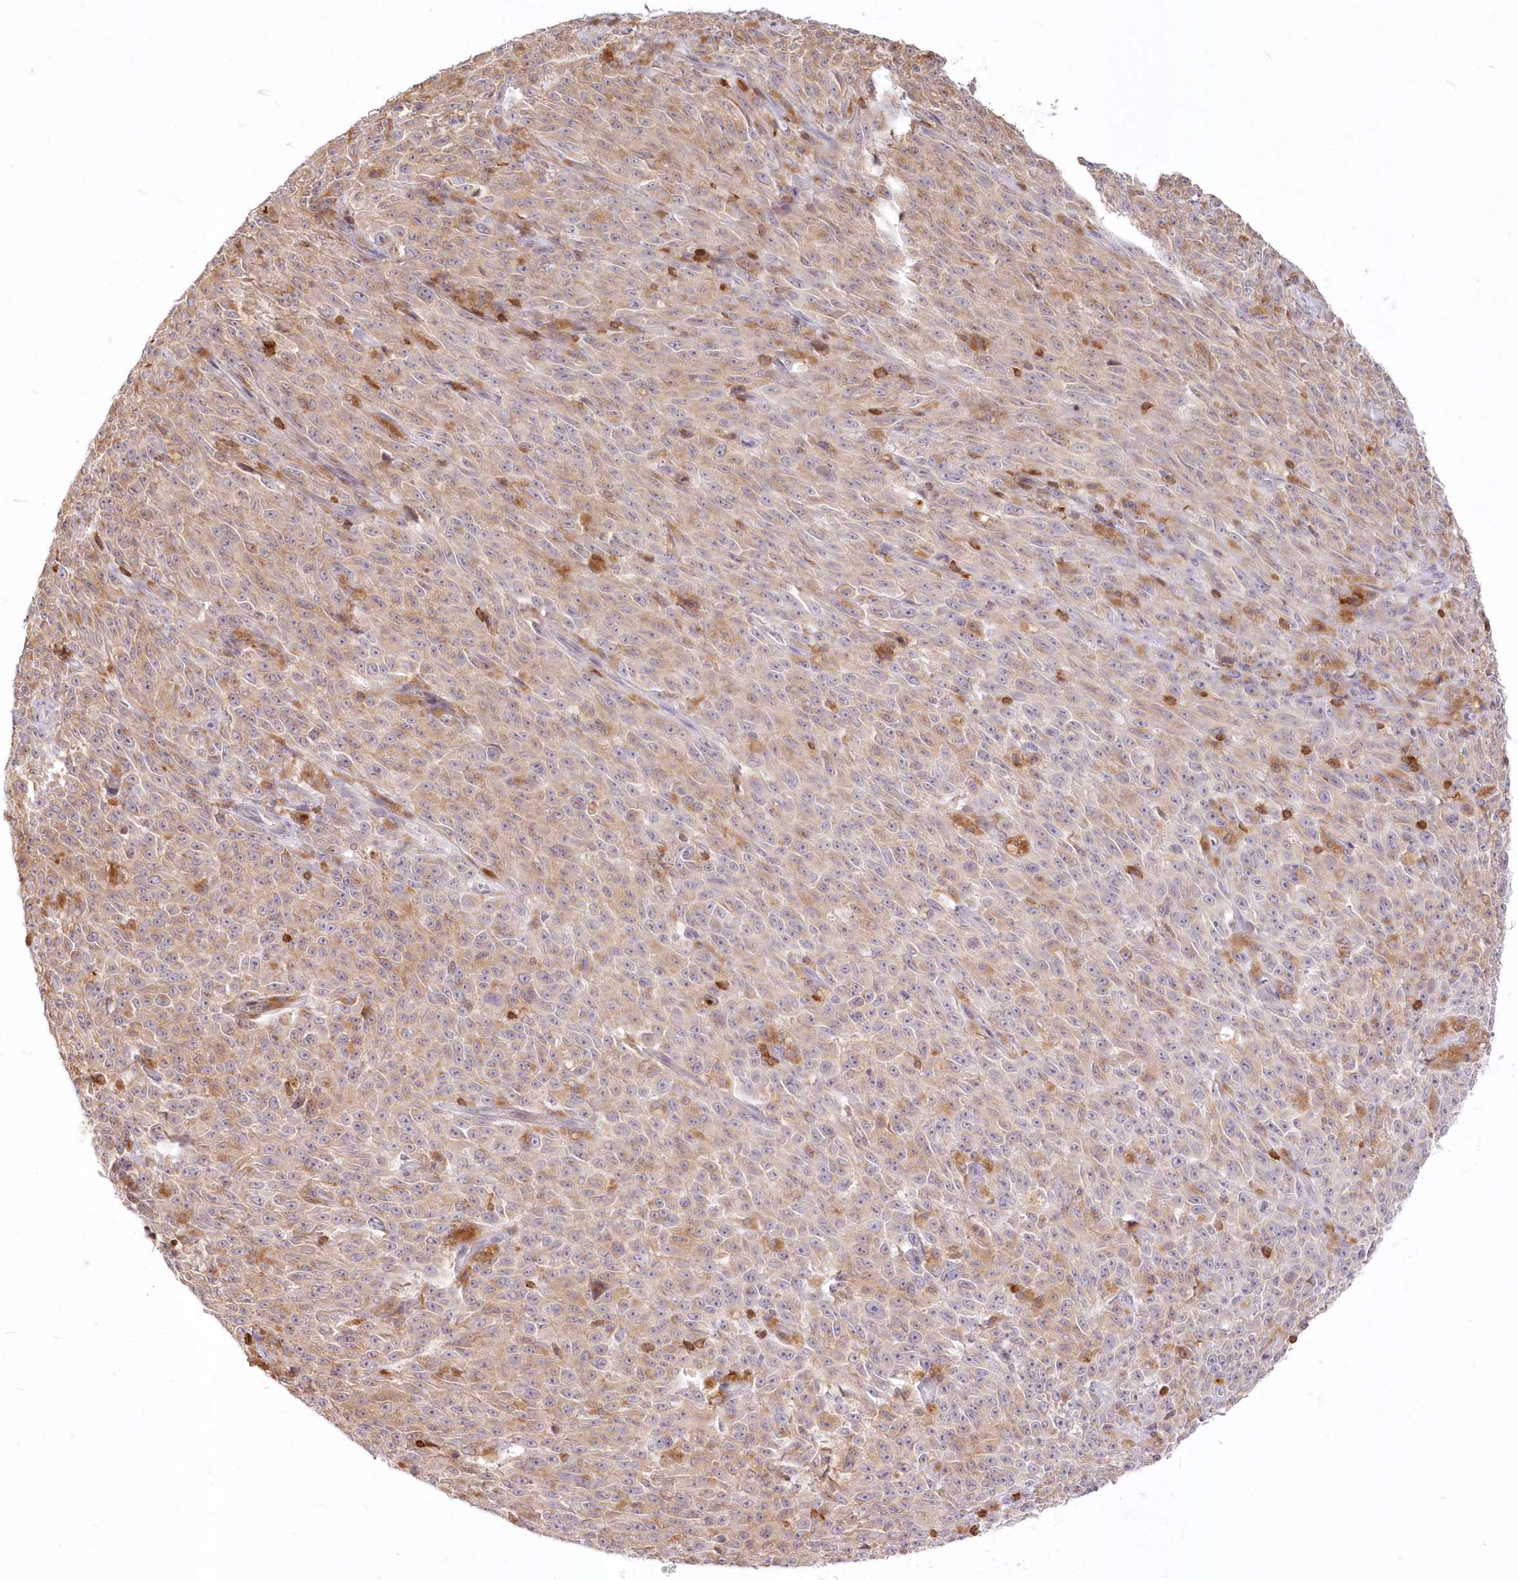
{"staining": {"intensity": "weak", "quantity": ">75%", "location": "cytoplasmic/membranous"}, "tissue": "melanoma", "cell_type": "Tumor cells", "image_type": "cancer", "snomed": [{"axis": "morphology", "description": "Malignant melanoma, NOS"}, {"axis": "topography", "description": "Skin"}], "caption": "This is a micrograph of immunohistochemistry (IHC) staining of melanoma, which shows weak staining in the cytoplasmic/membranous of tumor cells.", "gene": "MTMR3", "patient": {"sex": "female", "age": 82}}